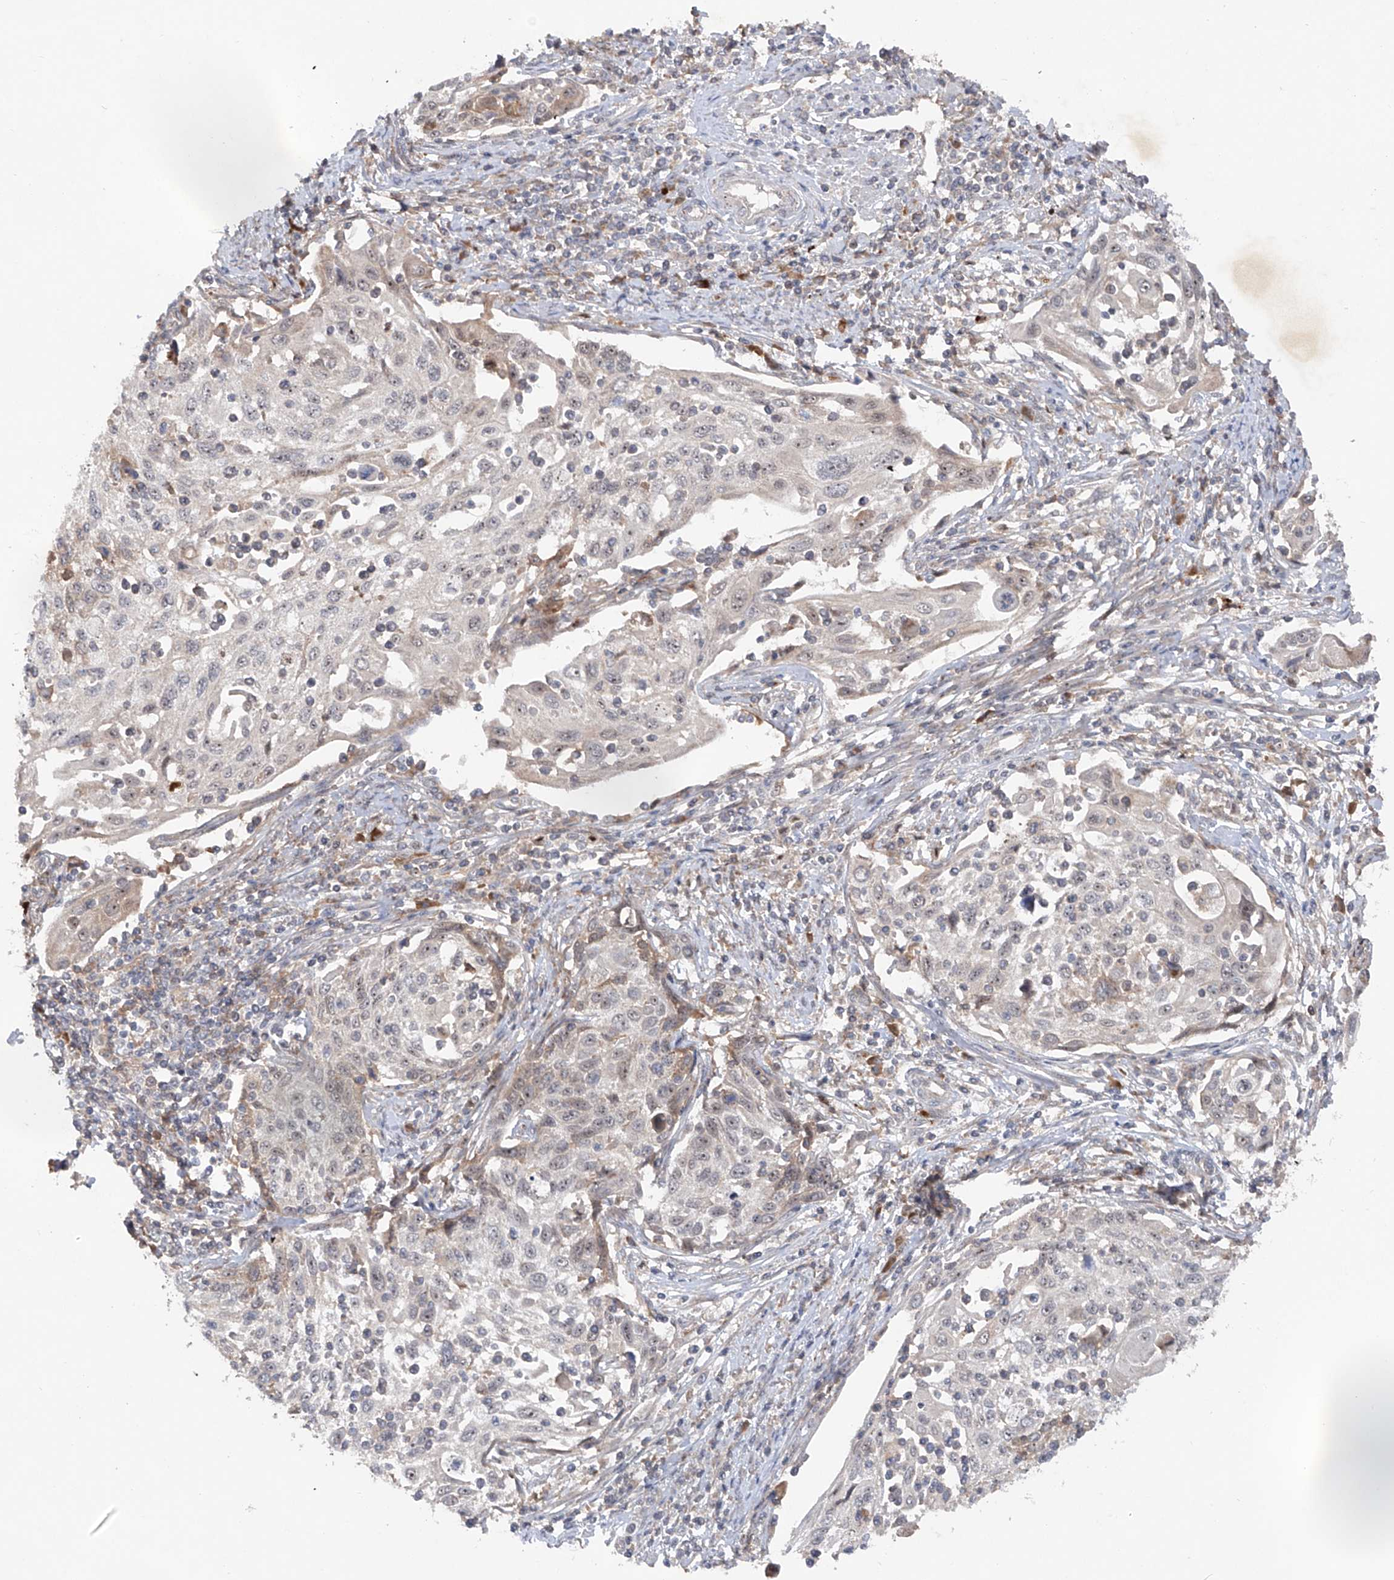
{"staining": {"intensity": "negative", "quantity": "none", "location": "none"}, "tissue": "cervical cancer", "cell_type": "Tumor cells", "image_type": "cancer", "snomed": [{"axis": "morphology", "description": "Squamous cell carcinoma, NOS"}, {"axis": "topography", "description": "Cervix"}], "caption": "Squamous cell carcinoma (cervical) stained for a protein using IHC displays no staining tumor cells.", "gene": "FAM135A", "patient": {"sex": "female", "age": 70}}